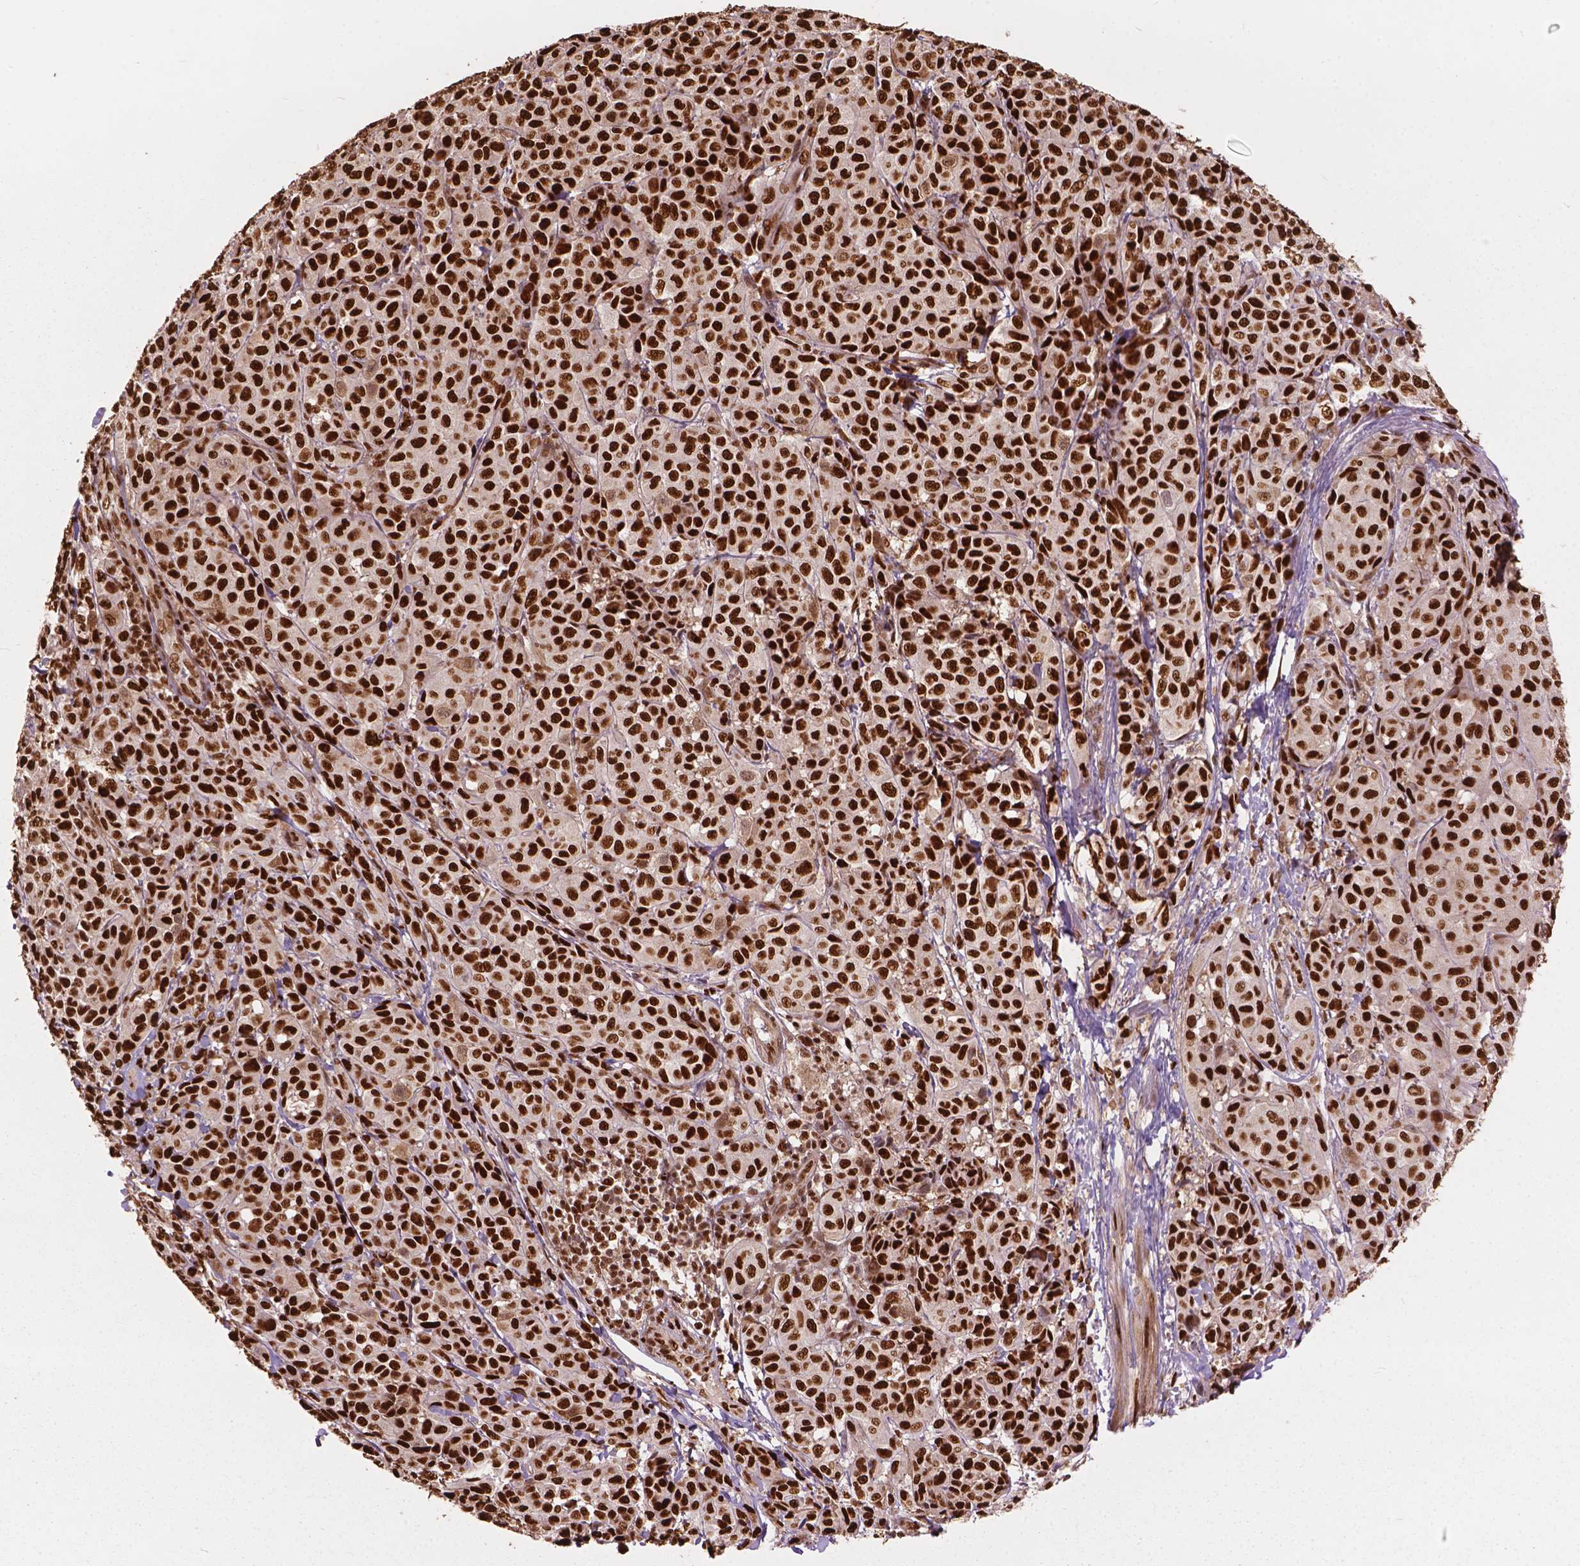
{"staining": {"intensity": "strong", "quantity": ">75%", "location": "nuclear"}, "tissue": "melanoma", "cell_type": "Tumor cells", "image_type": "cancer", "snomed": [{"axis": "morphology", "description": "Malignant melanoma, NOS"}, {"axis": "topography", "description": "Skin"}], "caption": "Immunohistochemical staining of human malignant melanoma displays high levels of strong nuclear expression in approximately >75% of tumor cells. The protein of interest is shown in brown color, while the nuclei are stained blue.", "gene": "ANP32B", "patient": {"sex": "male", "age": 89}}